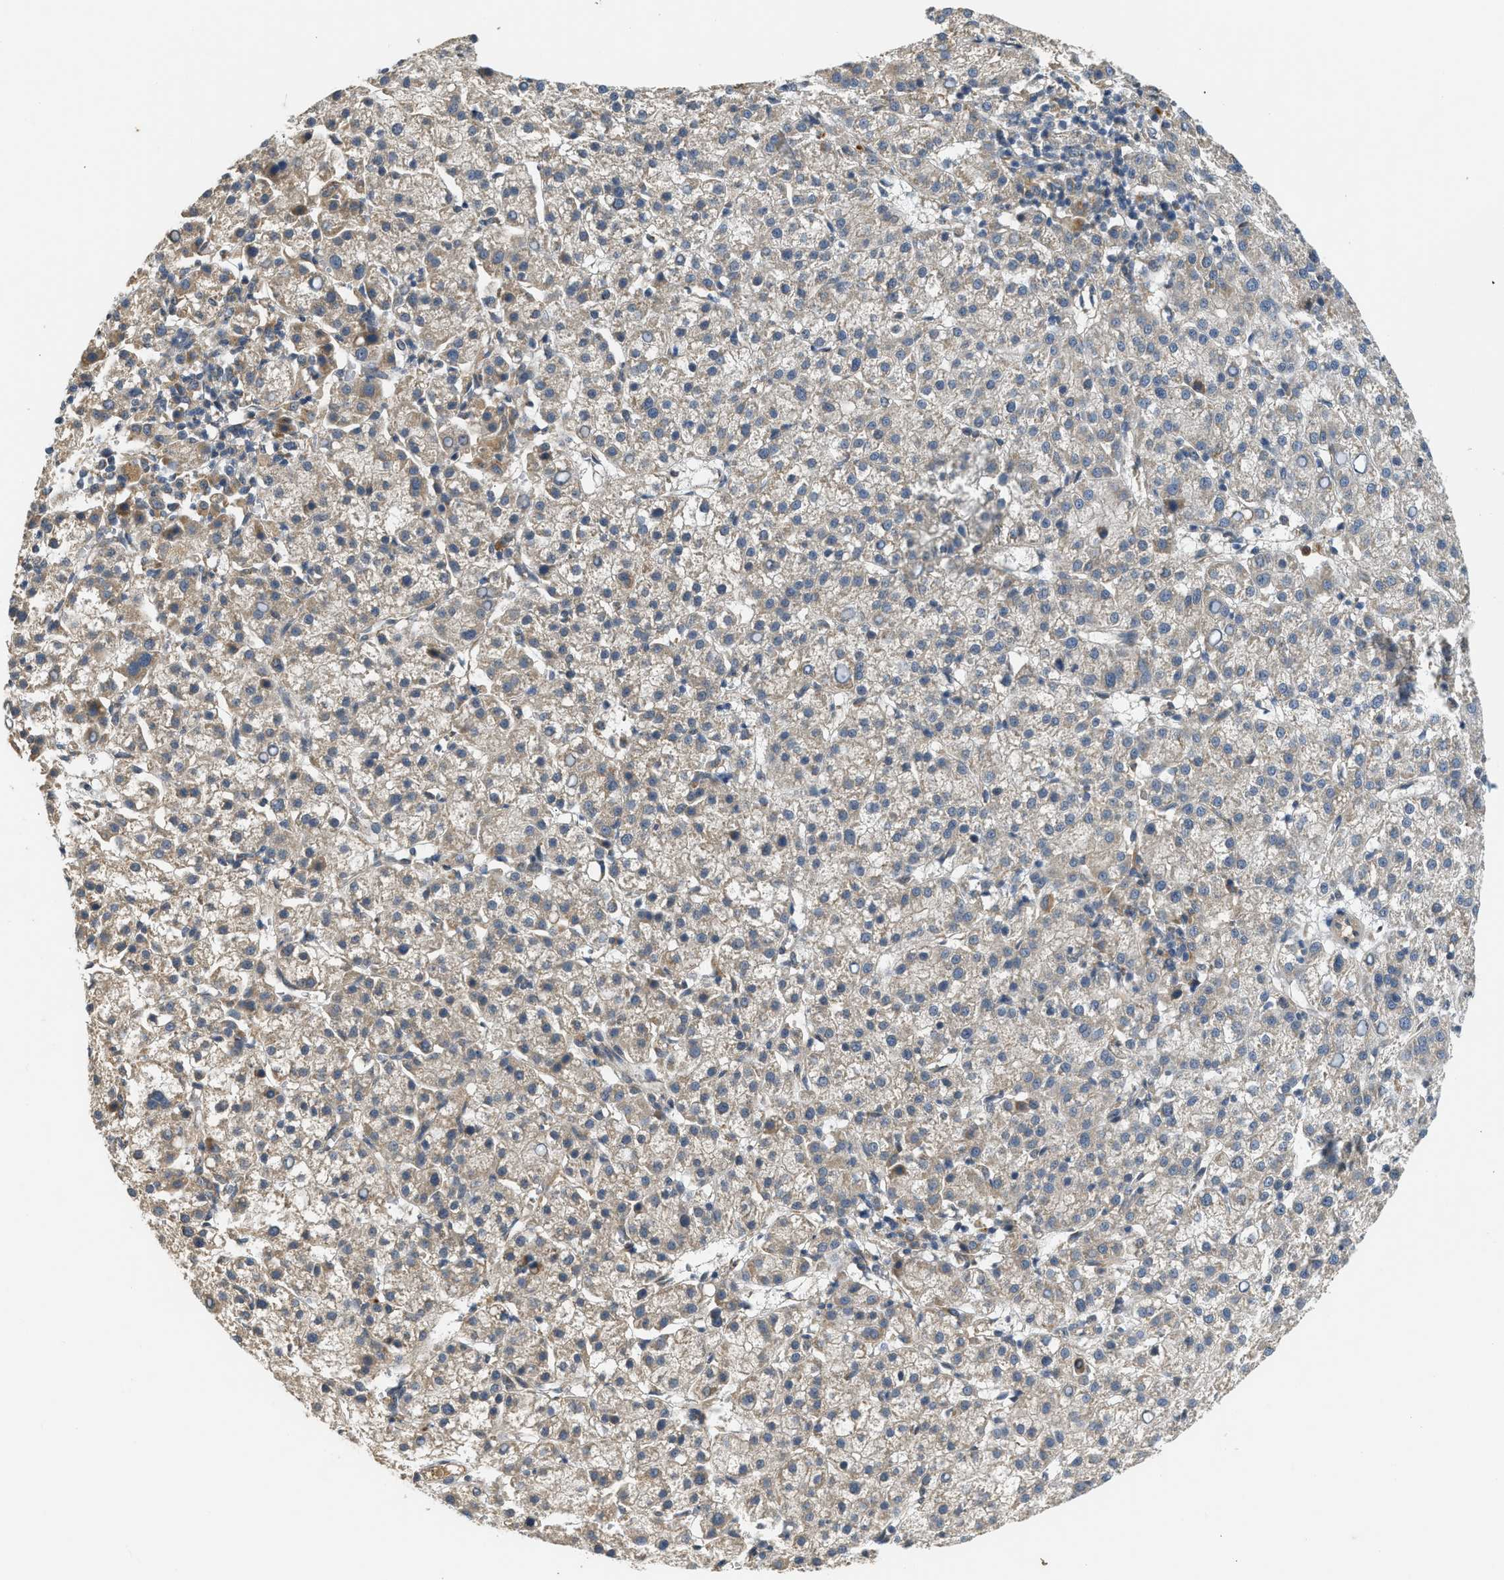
{"staining": {"intensity": "moderate", "quantity": "<25%", "location": "cytoplasmic/membranous"}, "tissue": "liver cancer", "cell_type": "Tumor cells", "image_type": "cancer", "snomed": [{"axis": "morphology", "description": "Carcinoma, Hepatocellular, NOS"}, {"axis": "topography", "description": "Liver"}], "caption": "Moderate cytoplasmic/membranous protein positivity is appreciated in approximately <25% of tumor cells in liver cancer (hepatocellular carcinoma).", "gene": "ADCY8", "patient": {"sex": "female", "age": 58}}